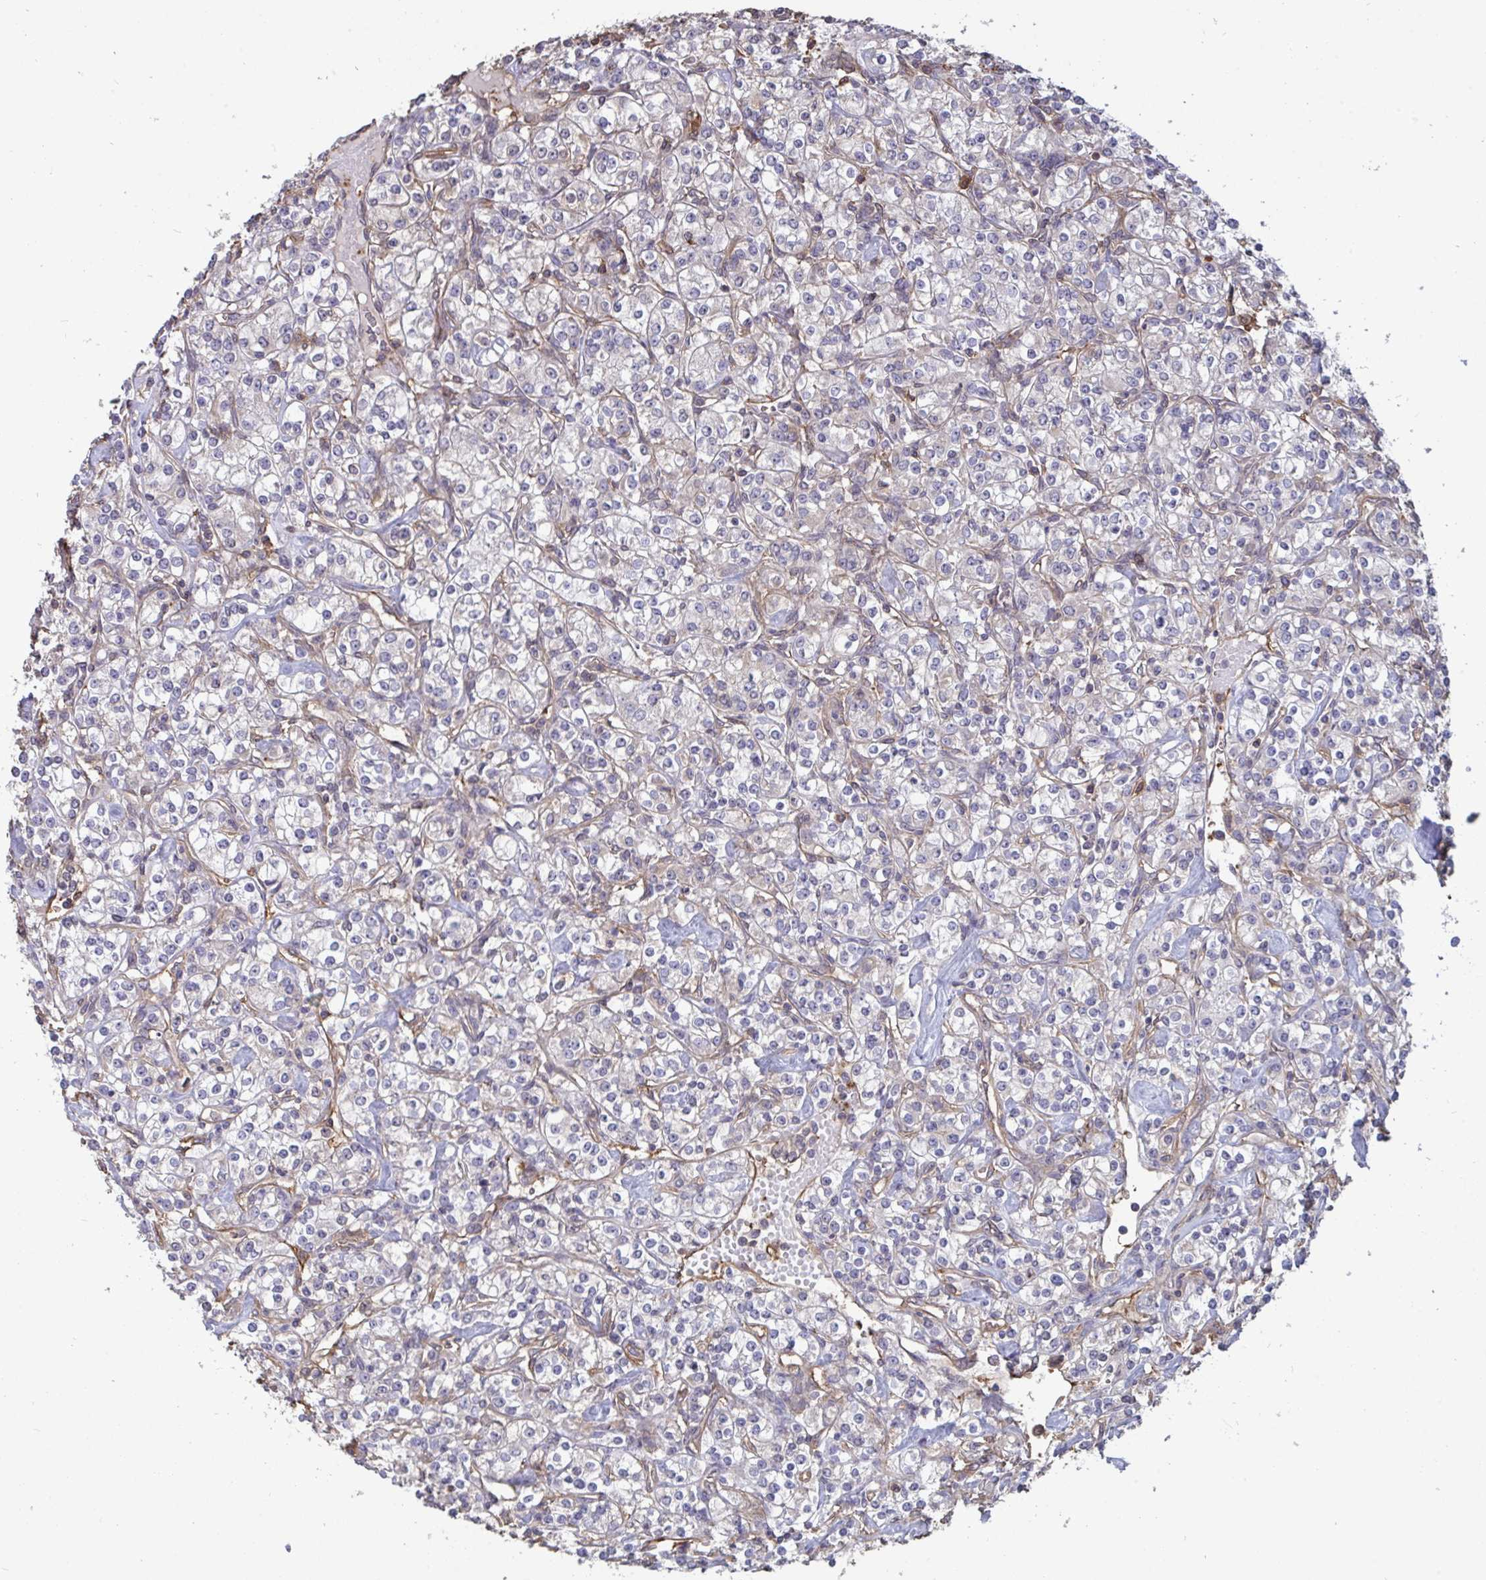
{"staining": {"intensity": "negative", "quantity": "none", "location": "none"}, "tissue": "renal cancer", "cell_type": "Tumor cells", "image_type": "cancer", "snomed": [{"axis": "morphology", "description": "Adenocarcinoma, NOS"}, {"axis": "topography", "description": "Kidney"}], "caption": "Histopathology image shows no significant protein positivity in tumor cells of renal cancer.", "gene": "ISCU", "patient": {"sex": "male", "age": 77}}